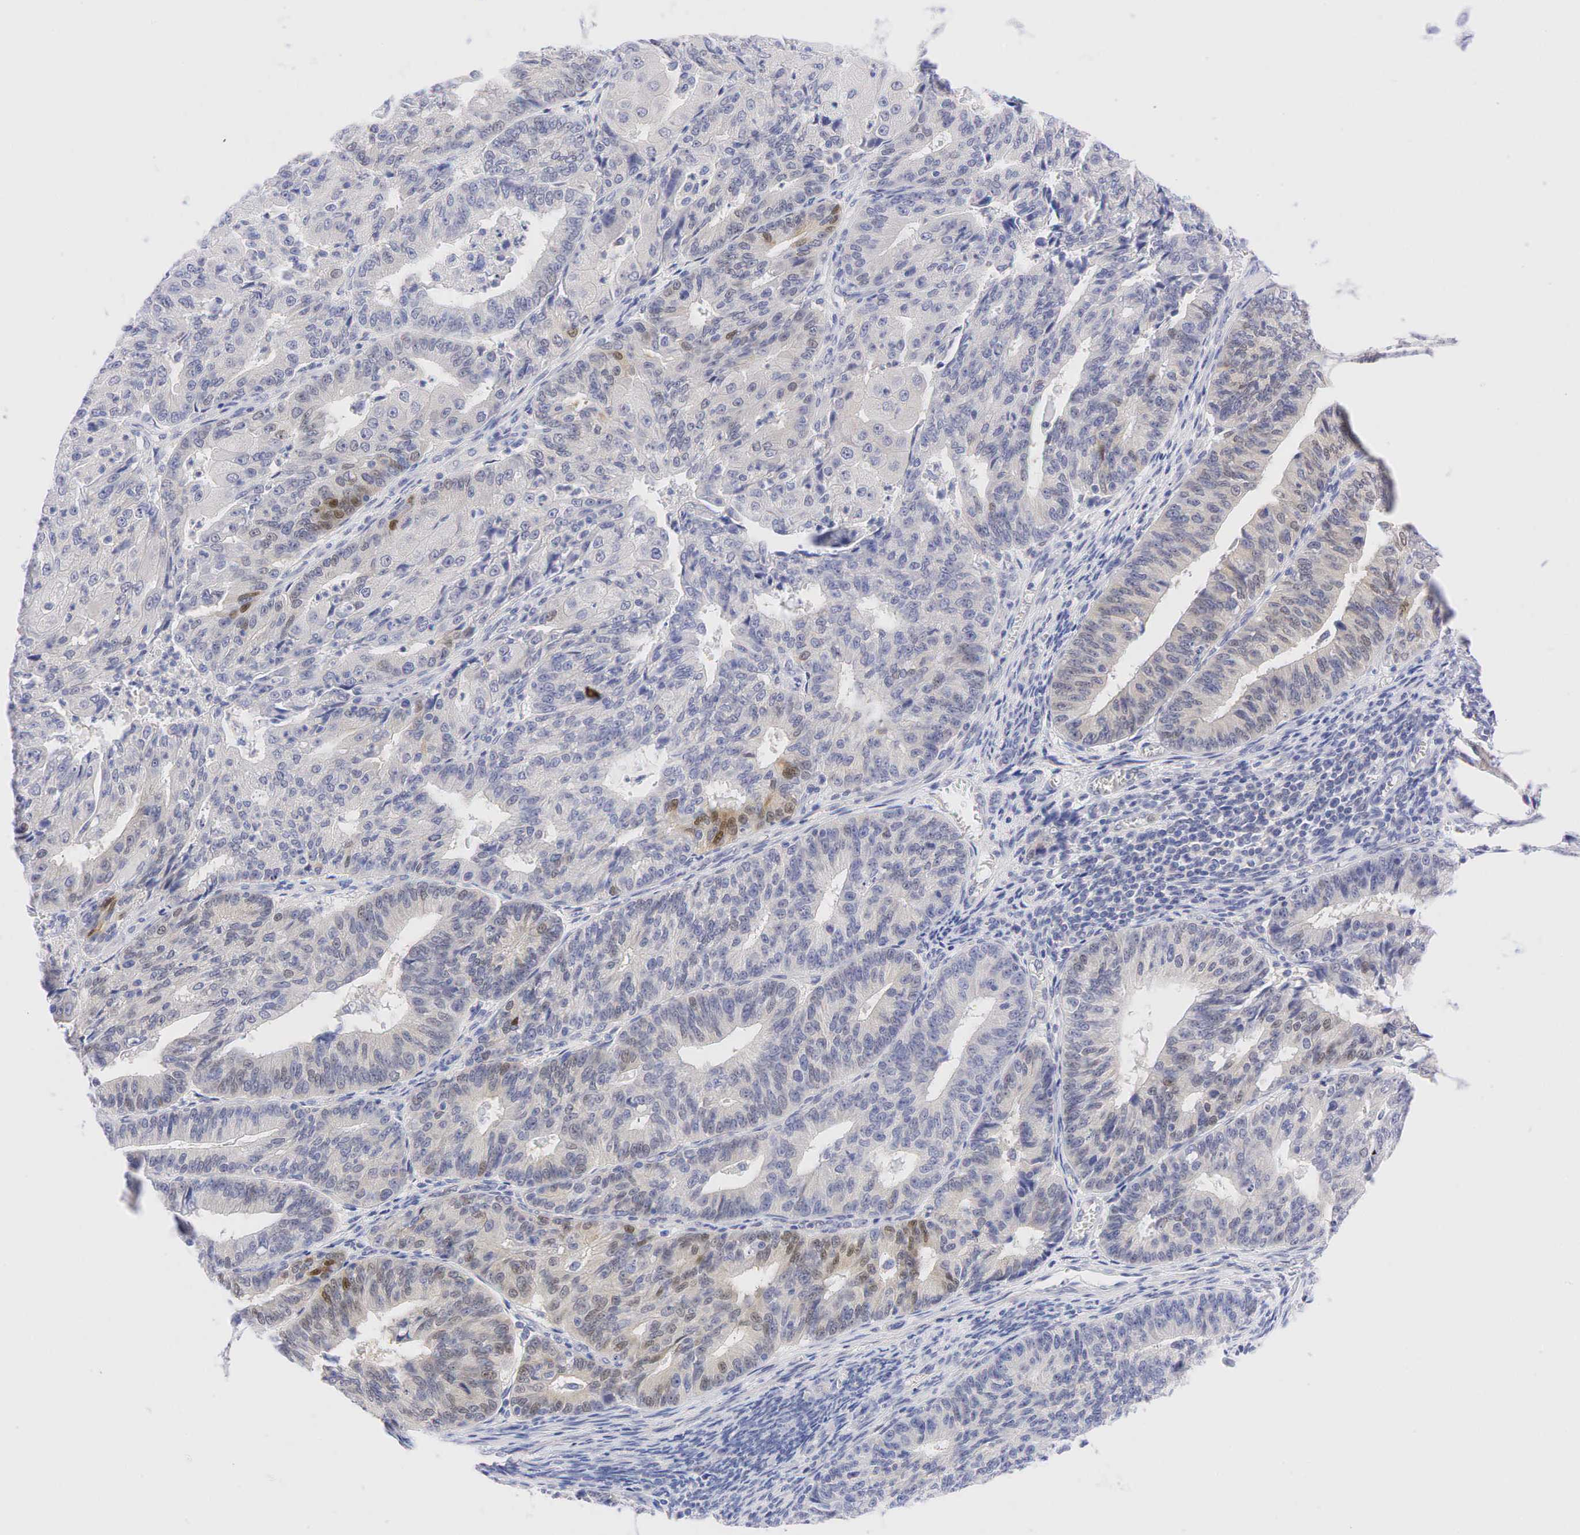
{"staining": {"intensity": "weak", "quantity": "<25%", "location": "cytoplasmic/membranous,nuclear"}, "tissue": "endometrial cancer", "cell_type": "Tumor cells", "image_type": "cancer", "snomed": [{"axis": "morphology", "description": "Adenocarcinoma, NOS"}, {"axis": "topography", "description": "Endometrium"}], "caption": "This is an IHC image of endometrial adenocarcinoma. There is no expression in tumor cells.", "gene": "AR", "patient": {"sex": "female", "age": 56}}